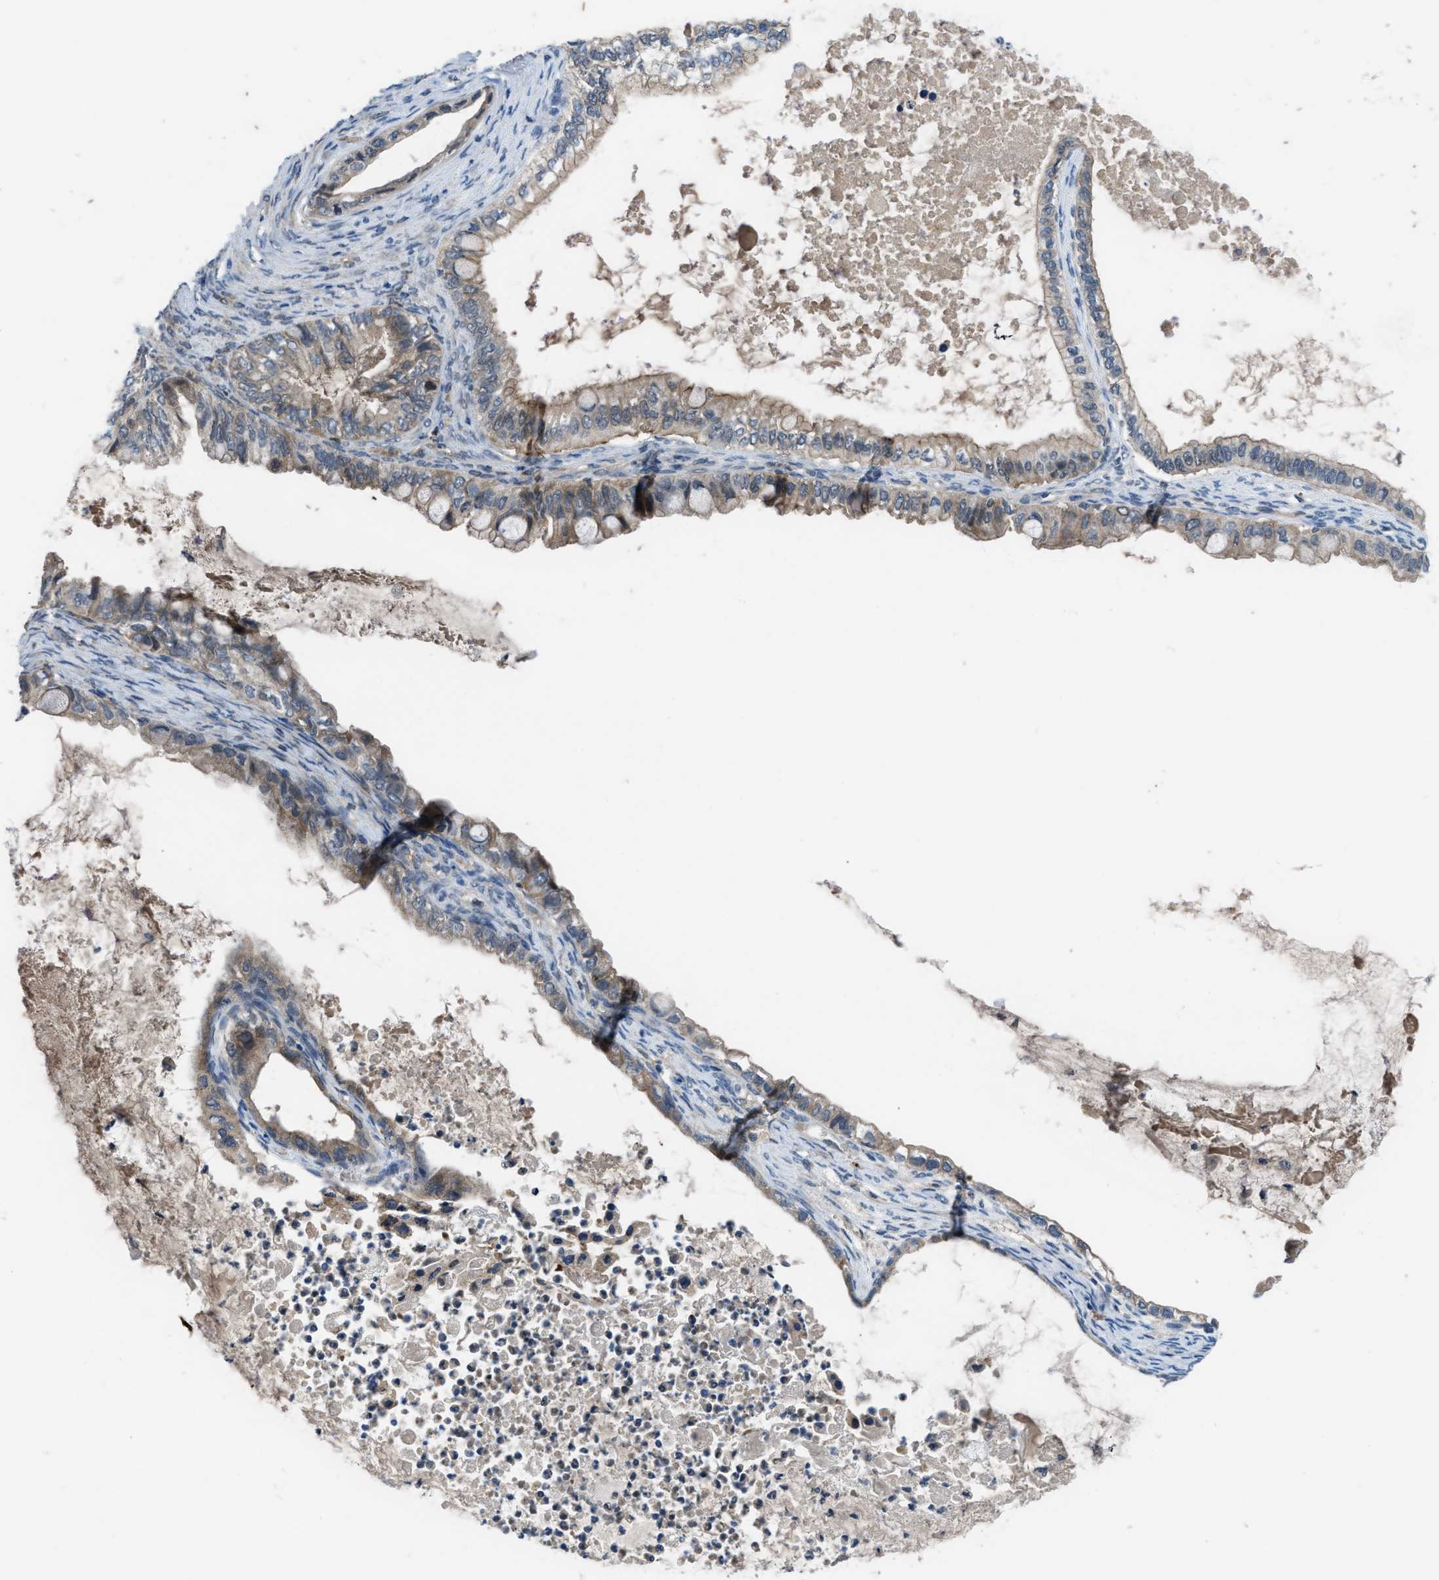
{"staining": {"intensity": "moderate", "quantity": ">75%", "location": "cytoplasmic/membranous"}, "tissue": "ovarian cancer", "cell_type": "Tumor cells", "image_type": "cancer", "snomed": [{"axis": "morphology", "description": "Cystadenocarcinoma, mucinous, NOS"}, {"axis": "topography", "description": "Ovary"}], "caption": "The immunohistochemical stain labels moderate cytoplasmic/membranous expression in tumor cells of mucinous cystadenocarcinoma (ovarian) tissue. (brown staining indicates protein expression, while blue staining denotes nuclei).", "gene": "BAZ2B", "patient": {"sex": "female", "age": 80}}